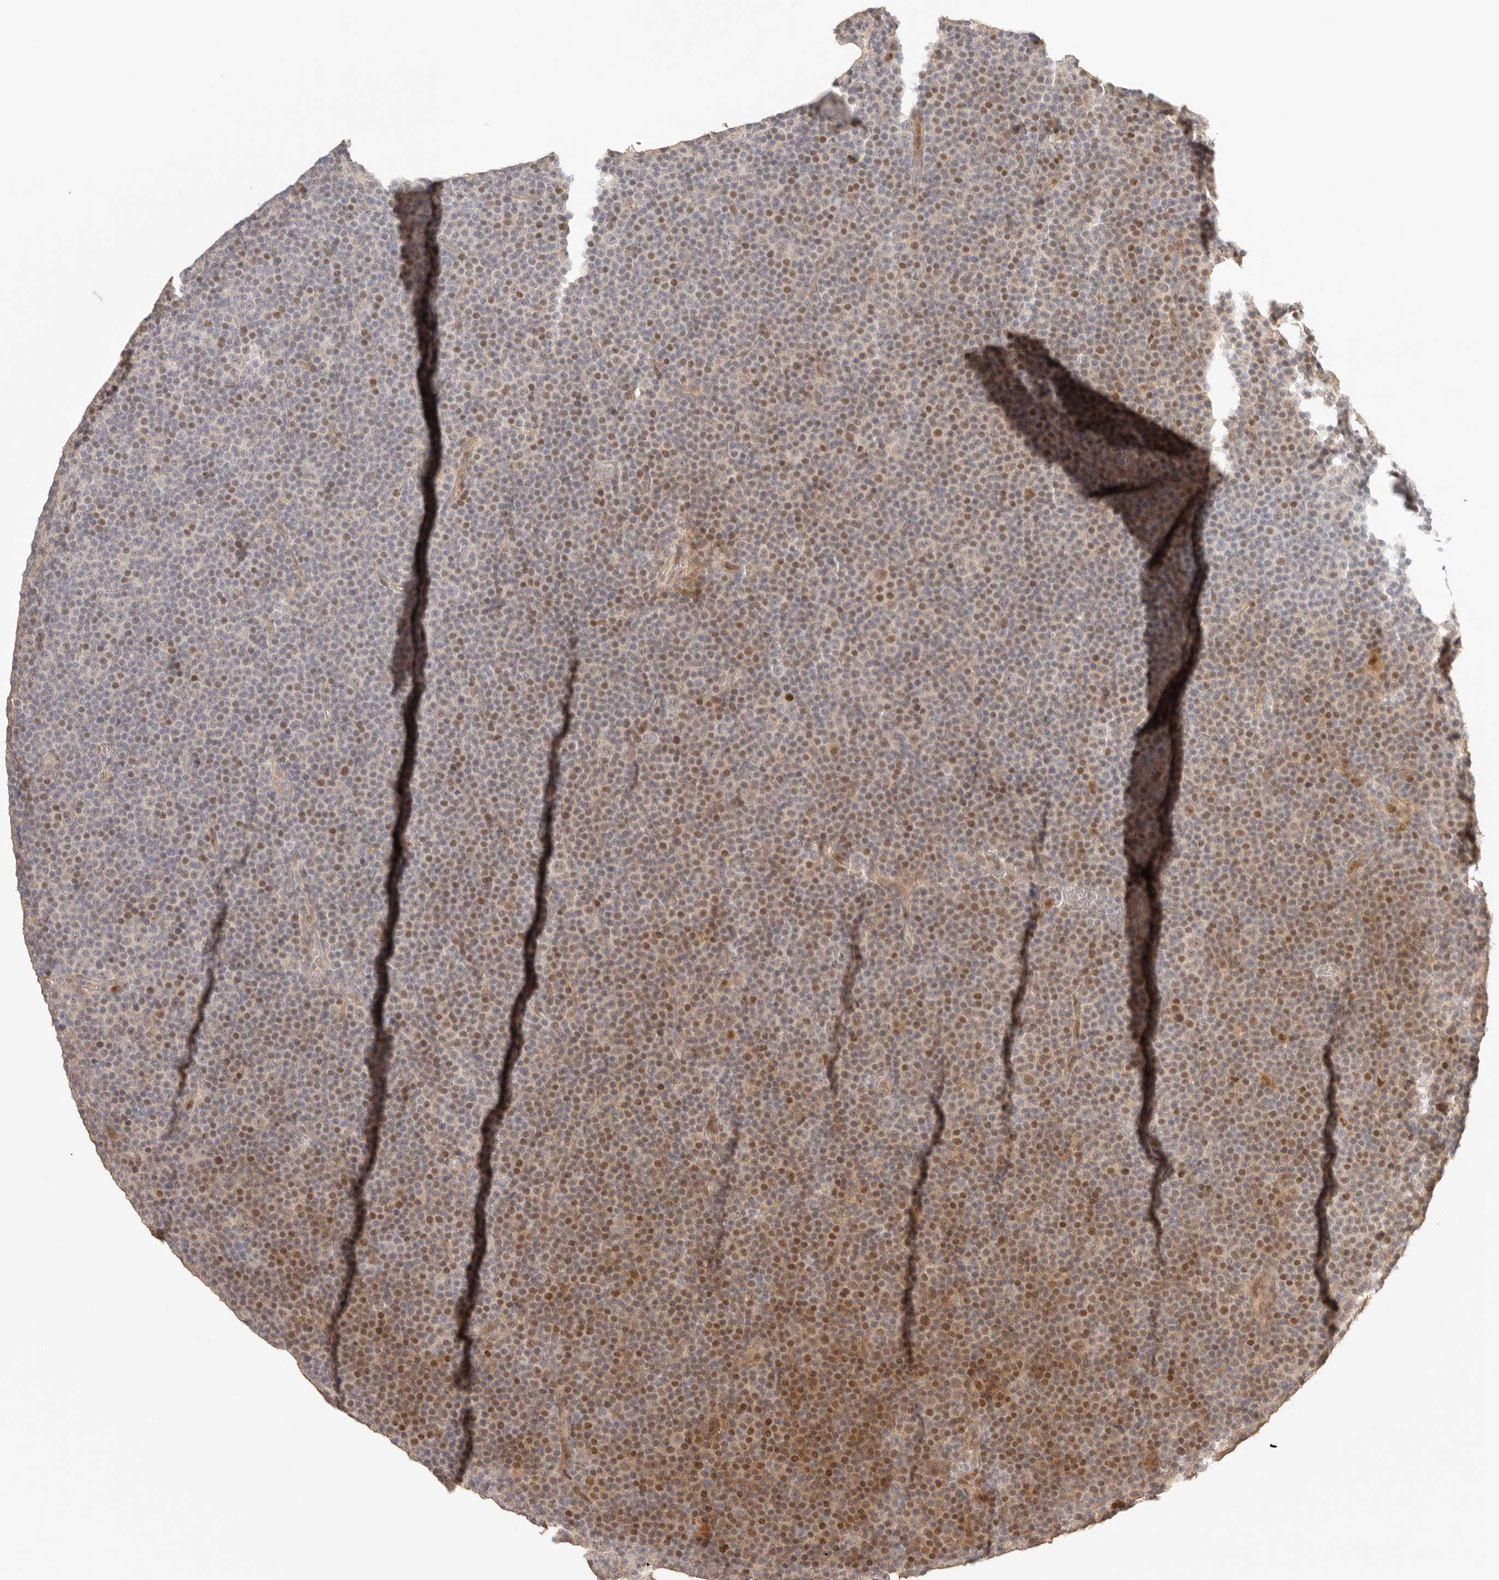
{"staining": {"intensity": "moderate", "quantity": "<25%", "location": "nuclear"}, "tissue": "lymphoma", "cell_type": "Tumor cells", "image_type": "cancer", "snomed": [{"axis": "morphology", "description": "Malignant lymphoma, non-Hodgkin's type, Low grade"}, {"axis": "topography", "description": "Lymph node"}], "caption": "IHC (DAB (3,3'-diaminobenzidine)) staining of human lymphoma reveals moderate nuclear protein staining in about <25% of tumor cells. (Brightfield microscopy of DAB IHC at high magnification).", "gene": "PHLDA3", "patient": {"sex": "female", "age": 67}}